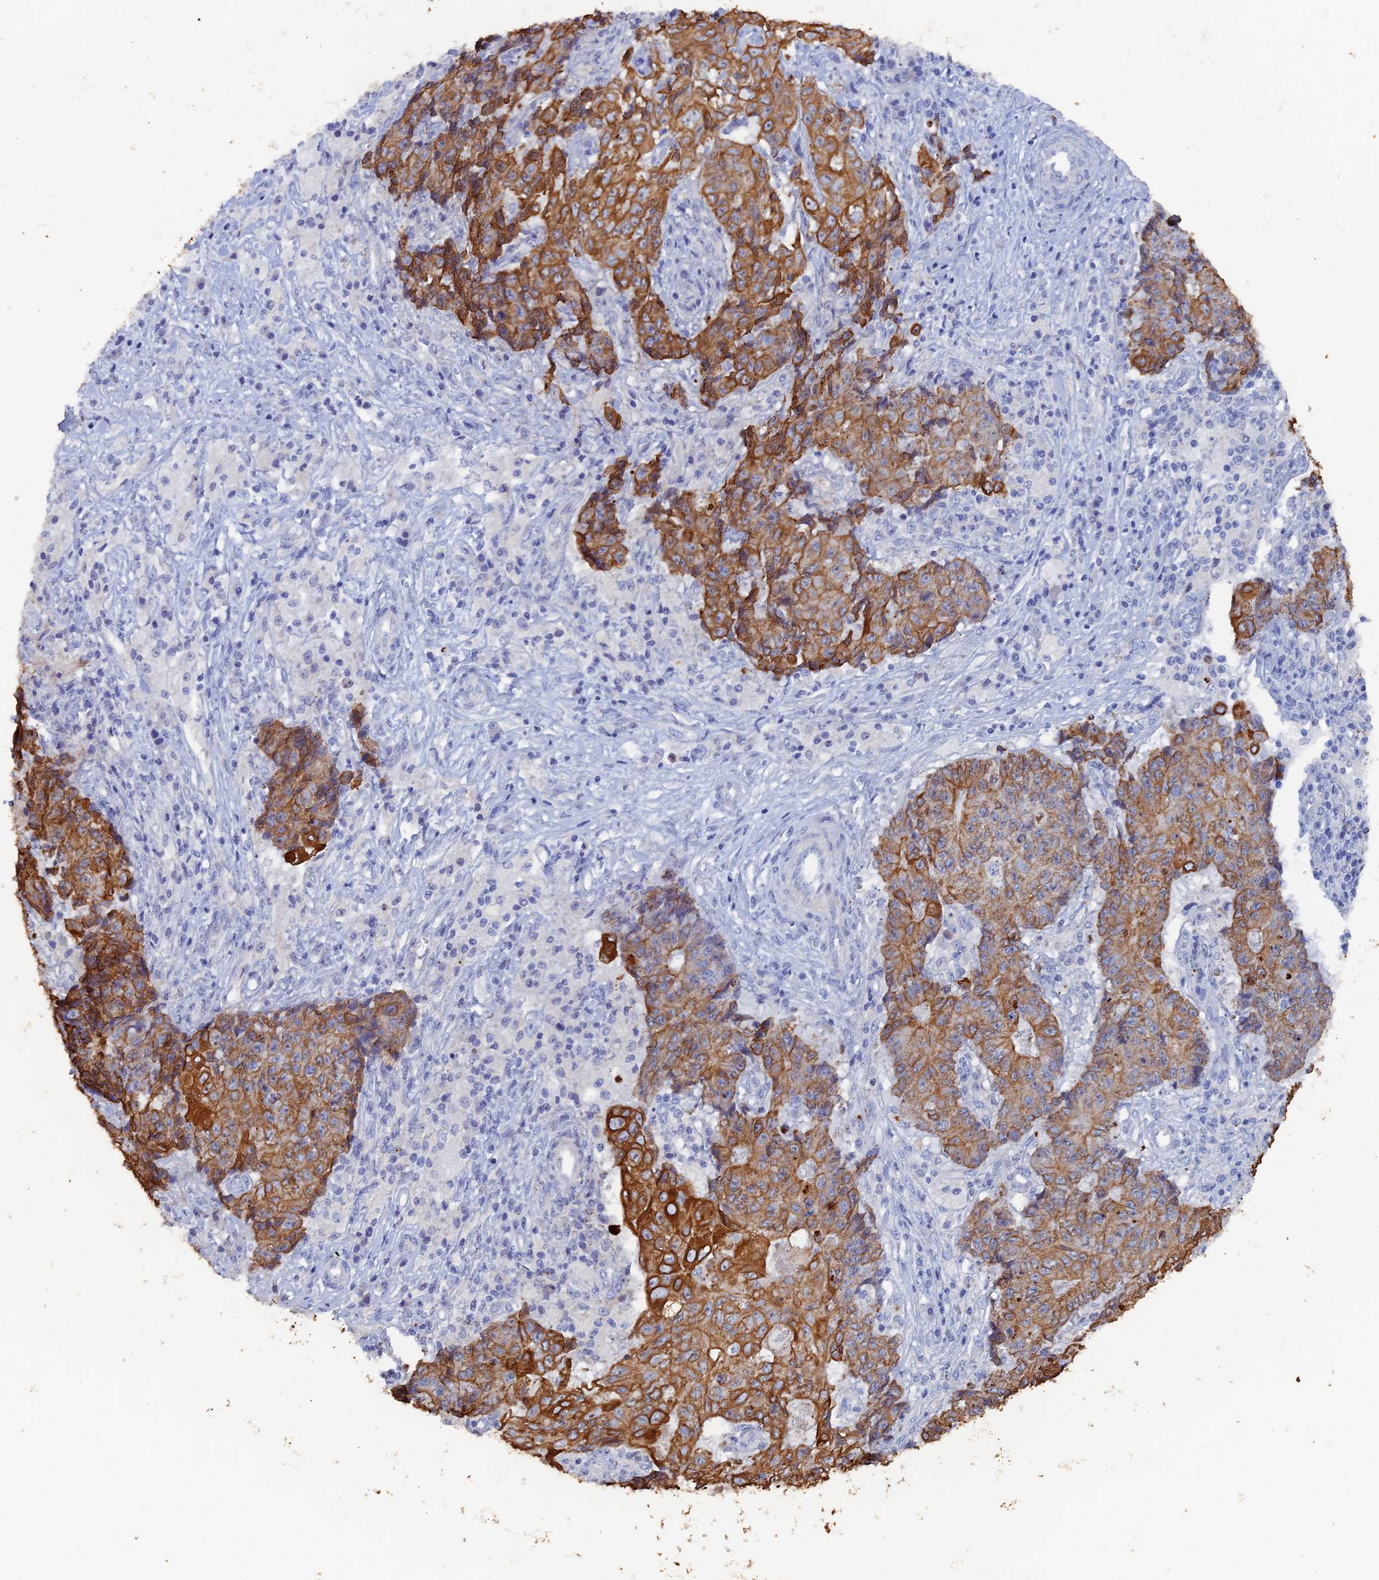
{"staining": {"intensity": "strong", "quantity": "25%-75%", "location": "cytoplasmic/membranous"}, "tissue": "ovarian cancer", "cell_type": "Tumor cells", "image_type": "cancer", "snomed": [{"axis": "morphology", "description": "Carcinoma, endometroid"}, {"axis": "topography", "description": "Ovary"}], "caption": "A photomicrograph showing strong cytoplasmic/membranous expression in about 25%-75% of tumor cells in ovarian cancer (endometroid carcinoma), as visualized by brown immunohistochemical staining.", "gene": "SRFBP1", "patient": {"sex": "female", "age": 42}}